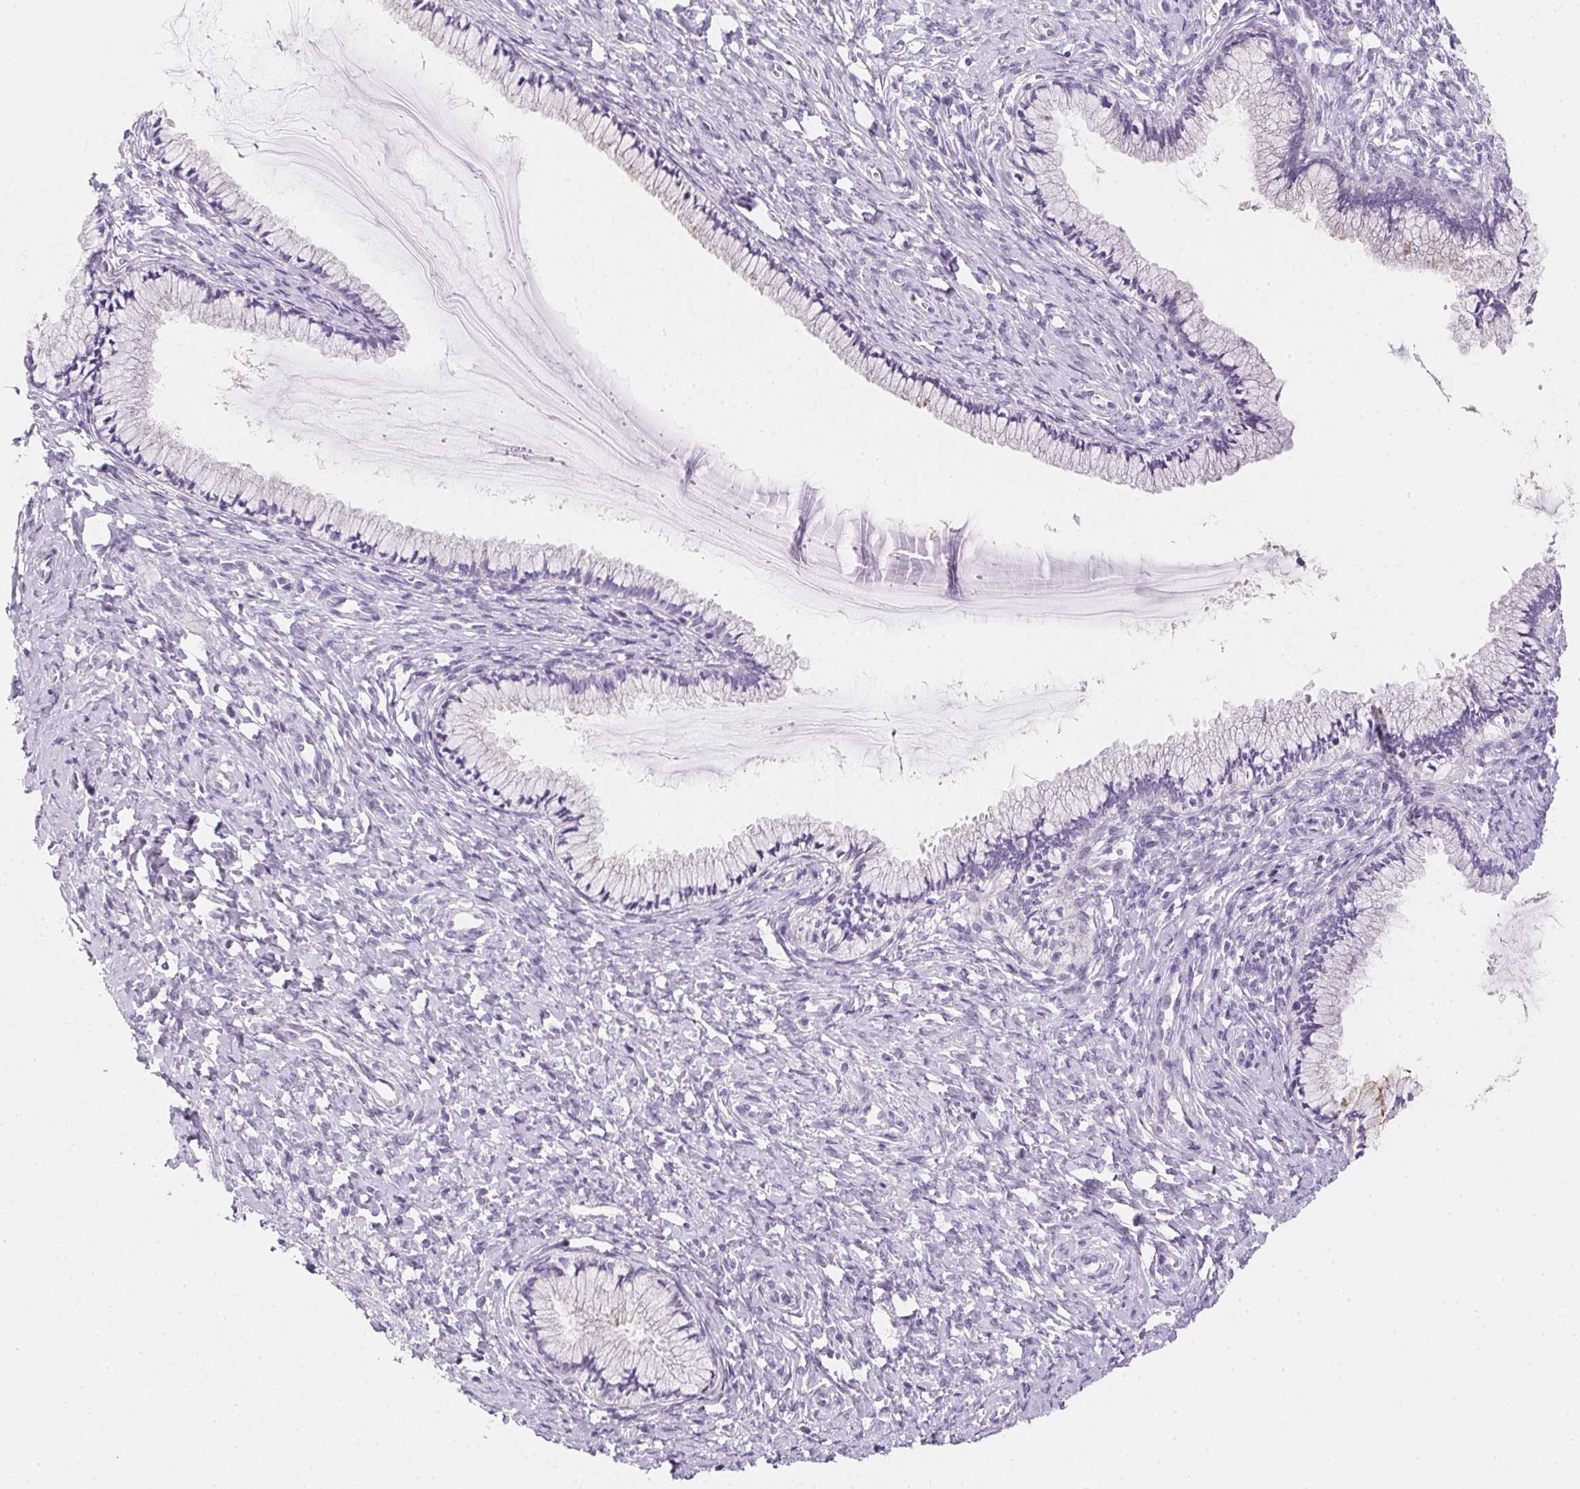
{"staining": {"intensity": "negative", "quantity": "none", "location": "none"}, "tissue": "cervix", "cell_type": "Glandular cells", "image_type": "normal", "snomed": [{"axis": "morphology", "description": "Normal tissue, NOS"}, {"axis": "topography", "description": "Cervix"}], "caption": "Glandular cells show no significant expression in normal cervix. (Immunohistochemistry (ihc), brightfield microscopy, high magnification).", "gene": "AQP5", "patient": {"sex": "female", "age": 37}}